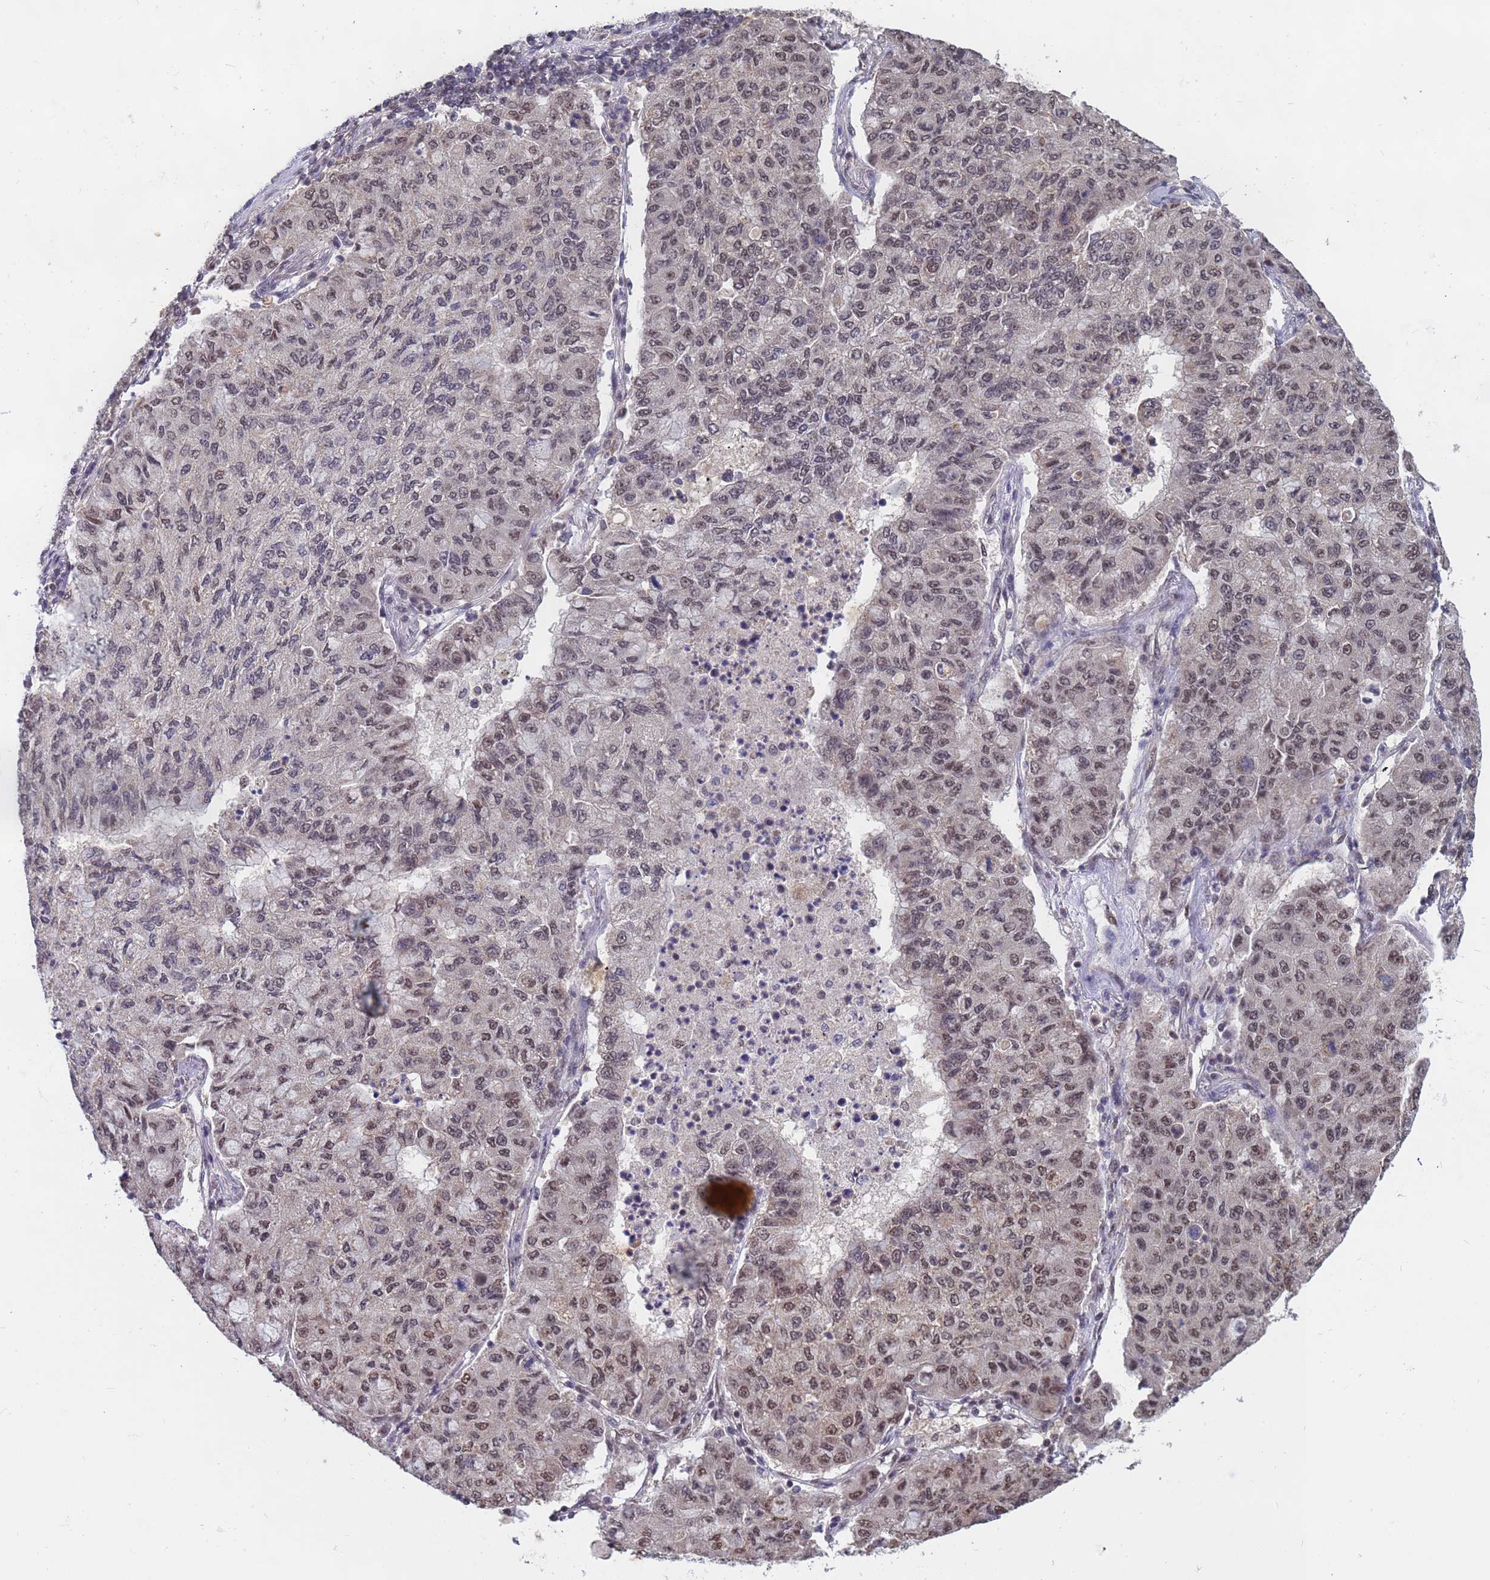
{"staining": {"intensity": "weak", "quantity": "25%-75%", "location": "nuclear"}, "tissue": "lung cancer", "cell_type": "Tumor cells", "image_type": "cancer", "snomed": [{"axis": "morphology", "description": "Squamous cell carcinoma, NOS"}, {"axis": "topography", "description": "Lung"}], "caption": "Tumor cells exhibit low levels of weak nuclear positivity in approximately 25%-75% of cells in squamous cell carcinoma (lung).", "gene": "DENND2B", "patient": {"sex": "male", "age": 74}}